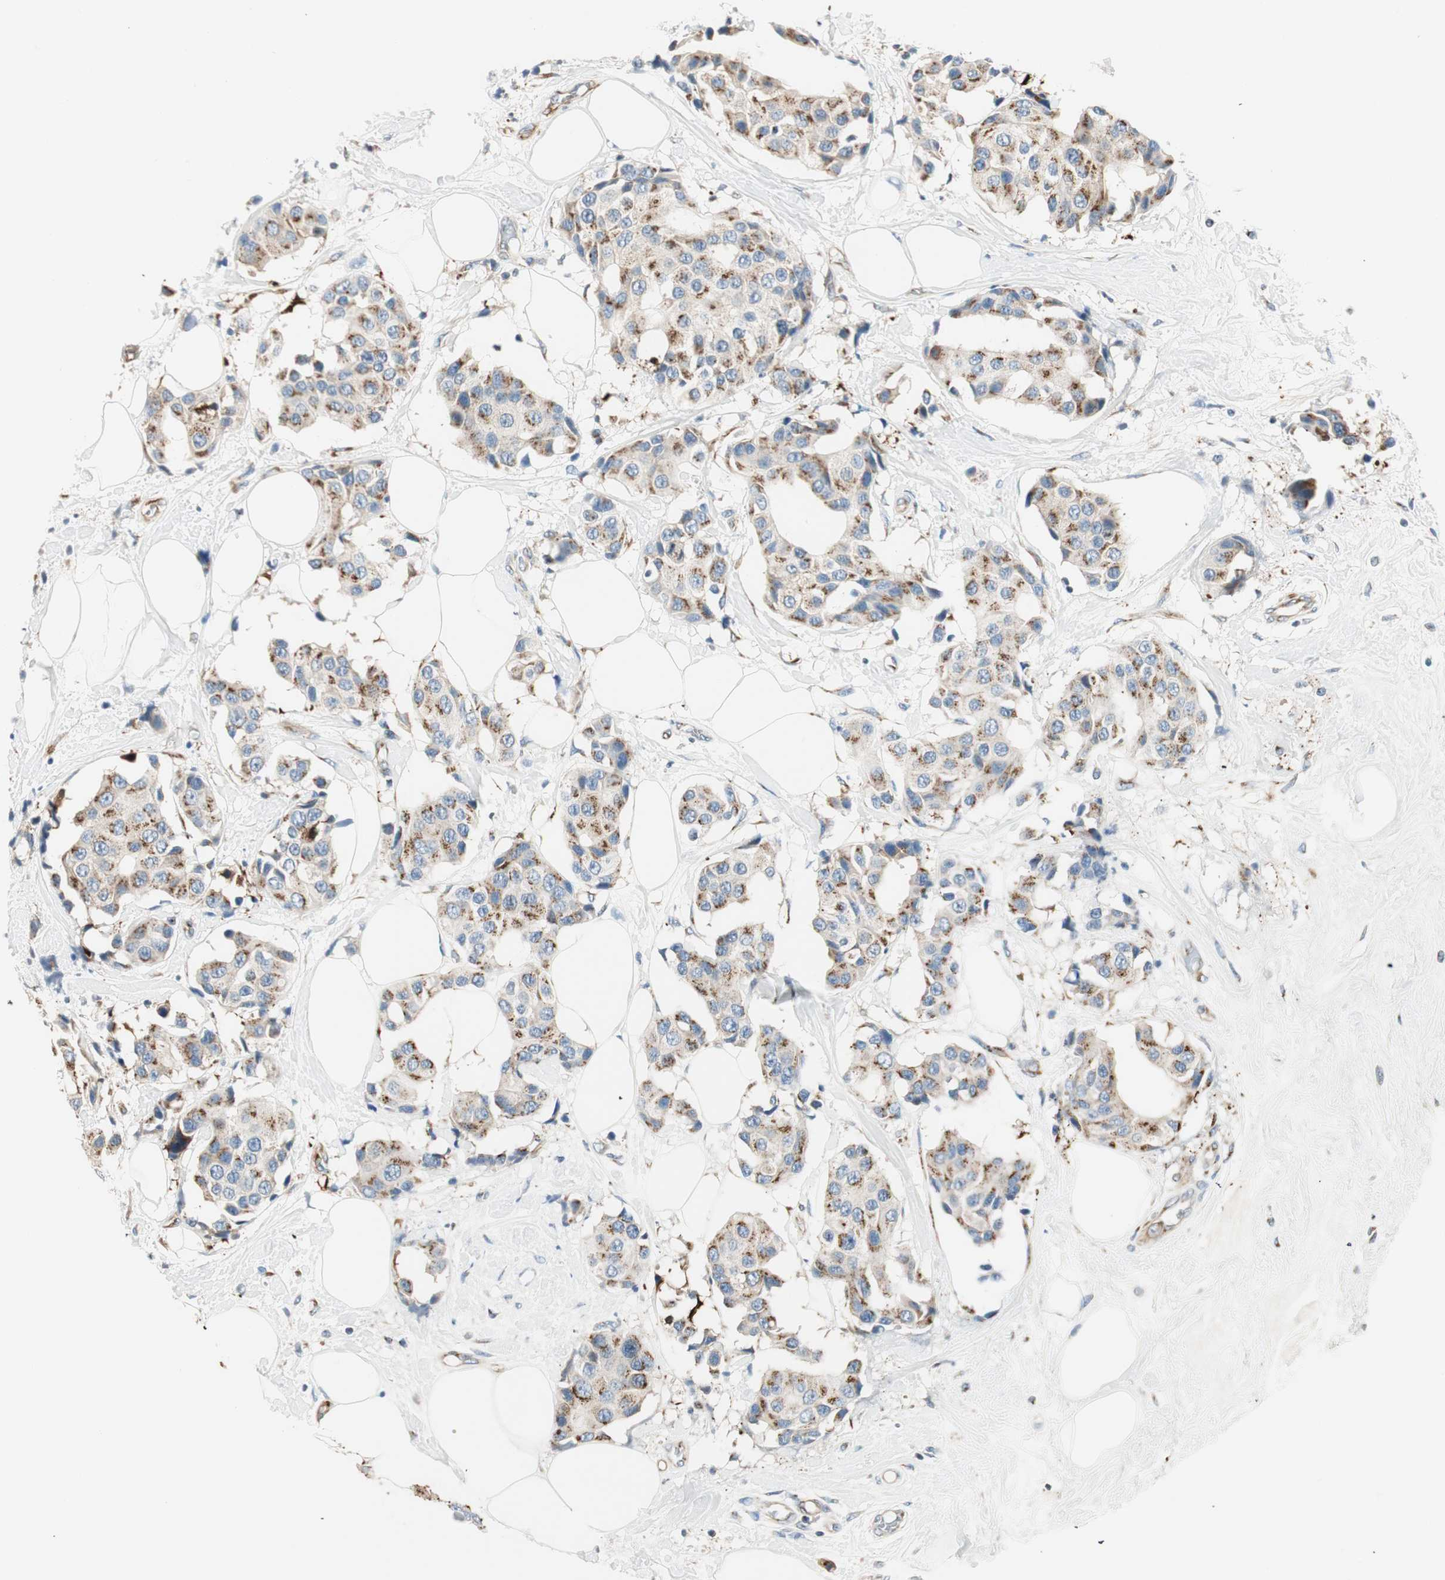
{"staining": {"intensity": "moderate", "quantity": ">75%", "location": "cytoplasmic/membranous"}, "tissue": "breast cancer", "cell_type": "Tumor cells", "image_type": "cancer", "snomed": [{"axis": "morphology", "description": "Normal tissue, NOS"}, {"axis": "morphology", "description": "Duct carcinoma"}, {"axis": "topography", "description": "Breast"}], "caption": "About >75% of tumor cells in infiltrating ductal carcinoma (breast) demonstrate moderate cytoplasmic/membranous protein staining as visualized by brown immunohistochemical staining.", "gene": "TMF1", "patient": {"sex": "female", "age": 39}}